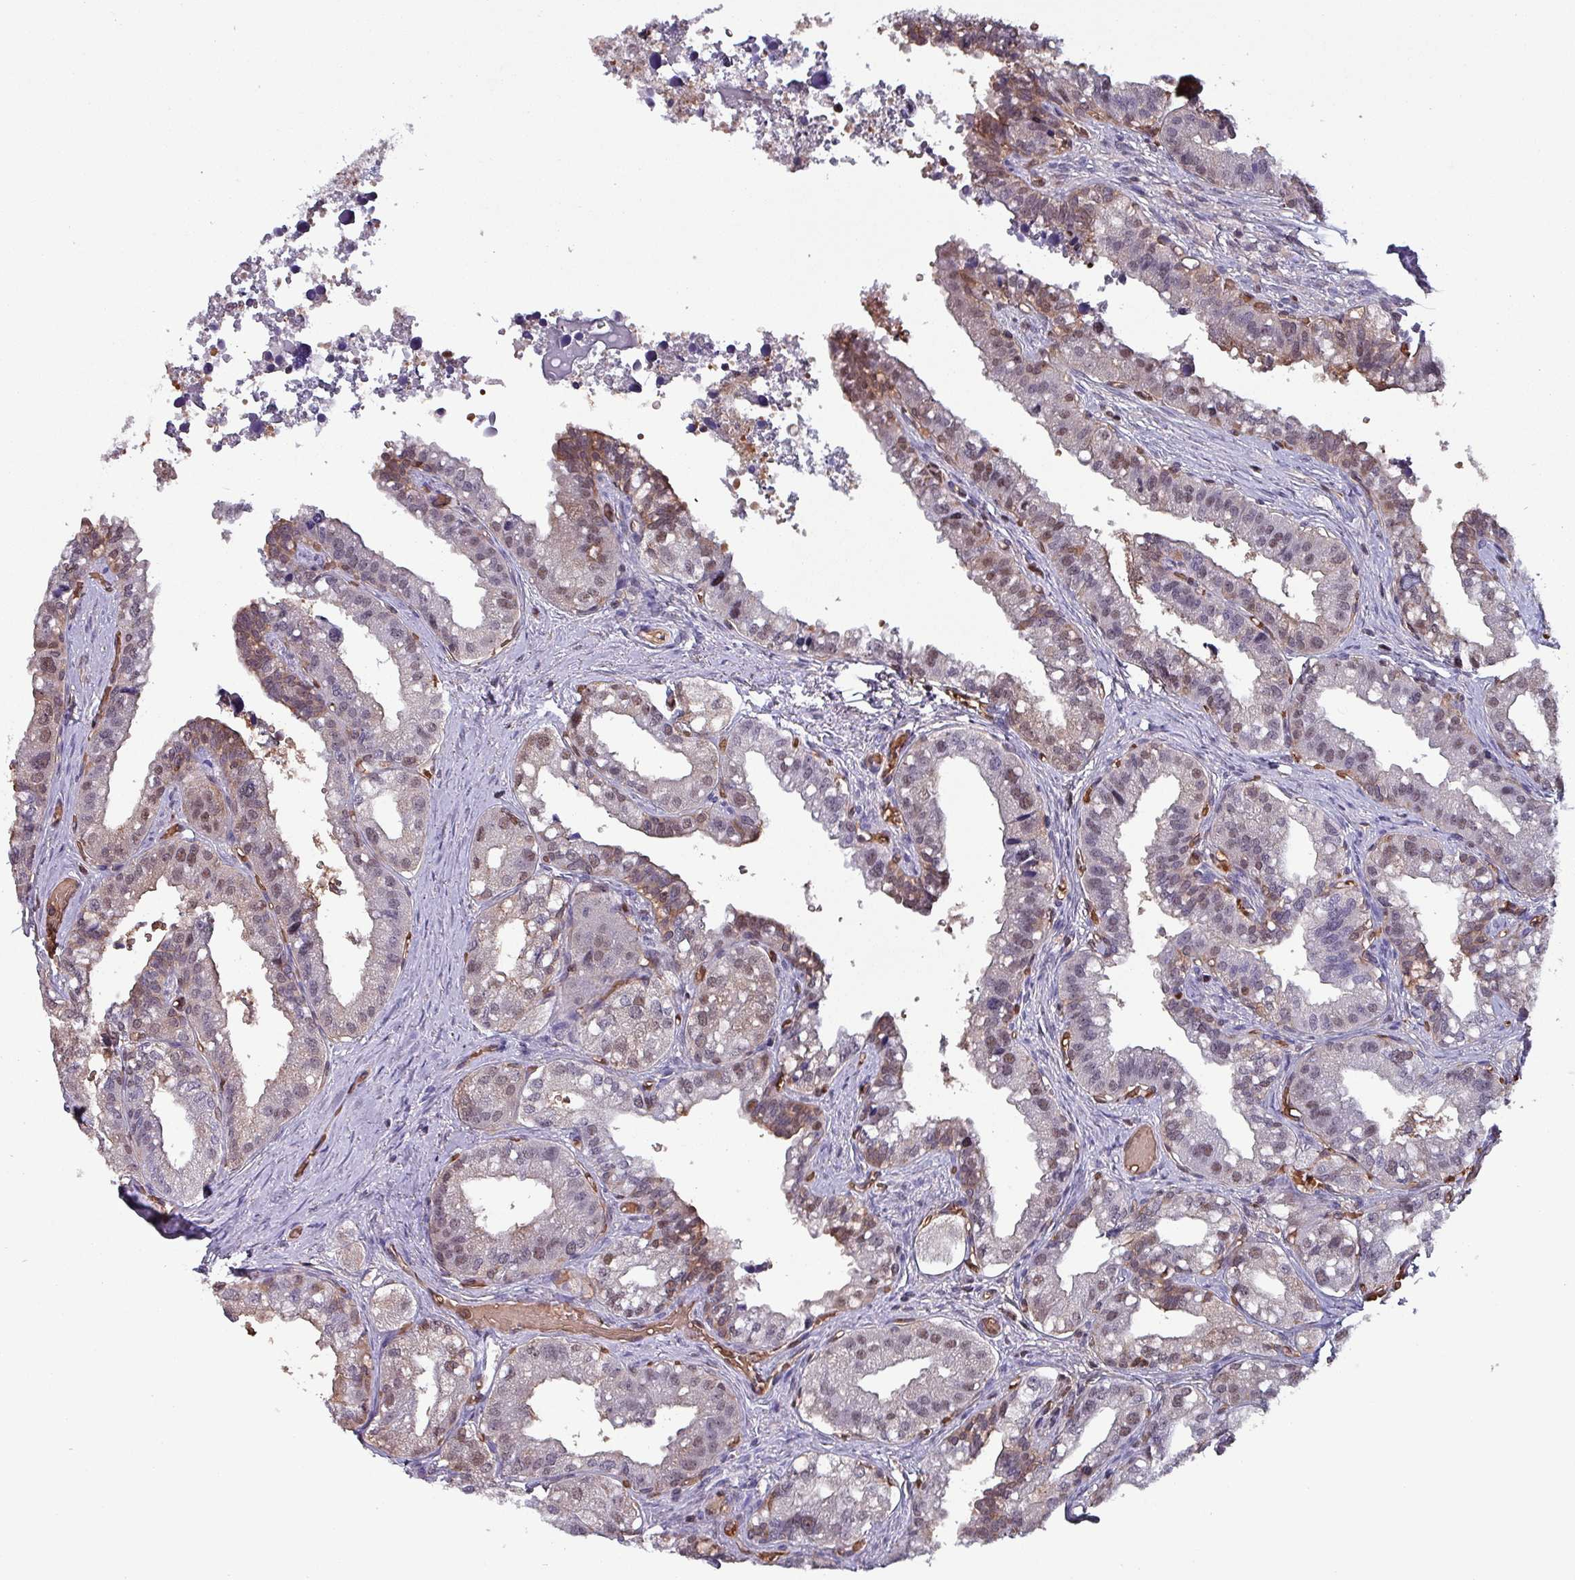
{"staining": {"intensity": "moderate", "quantity": "<25%", "location": "cytoplasmic/membranous,nuclear"}, "tissue": "seminal vesicle", "cell_type": "Glandular cells", "image_type": "normal", "snomed": [{"axis": "morphology", "description": "Normal tissue, NOS"}, {"axis": "topography", "description": "Seminal veicle"}, {"axis": "topography", "description": "Peripheral nerve tissue"}], "caption": "A high-resolution photomicrograph shows immunohistochemistry (IHC) staining of benign seminal vesicle, which shows moderate cytoplasmic/membranous,nuclear staining in about <25% of glandular cells.", "gene": "PSMB8", "patient": {"sex": "male", "age": 60}}